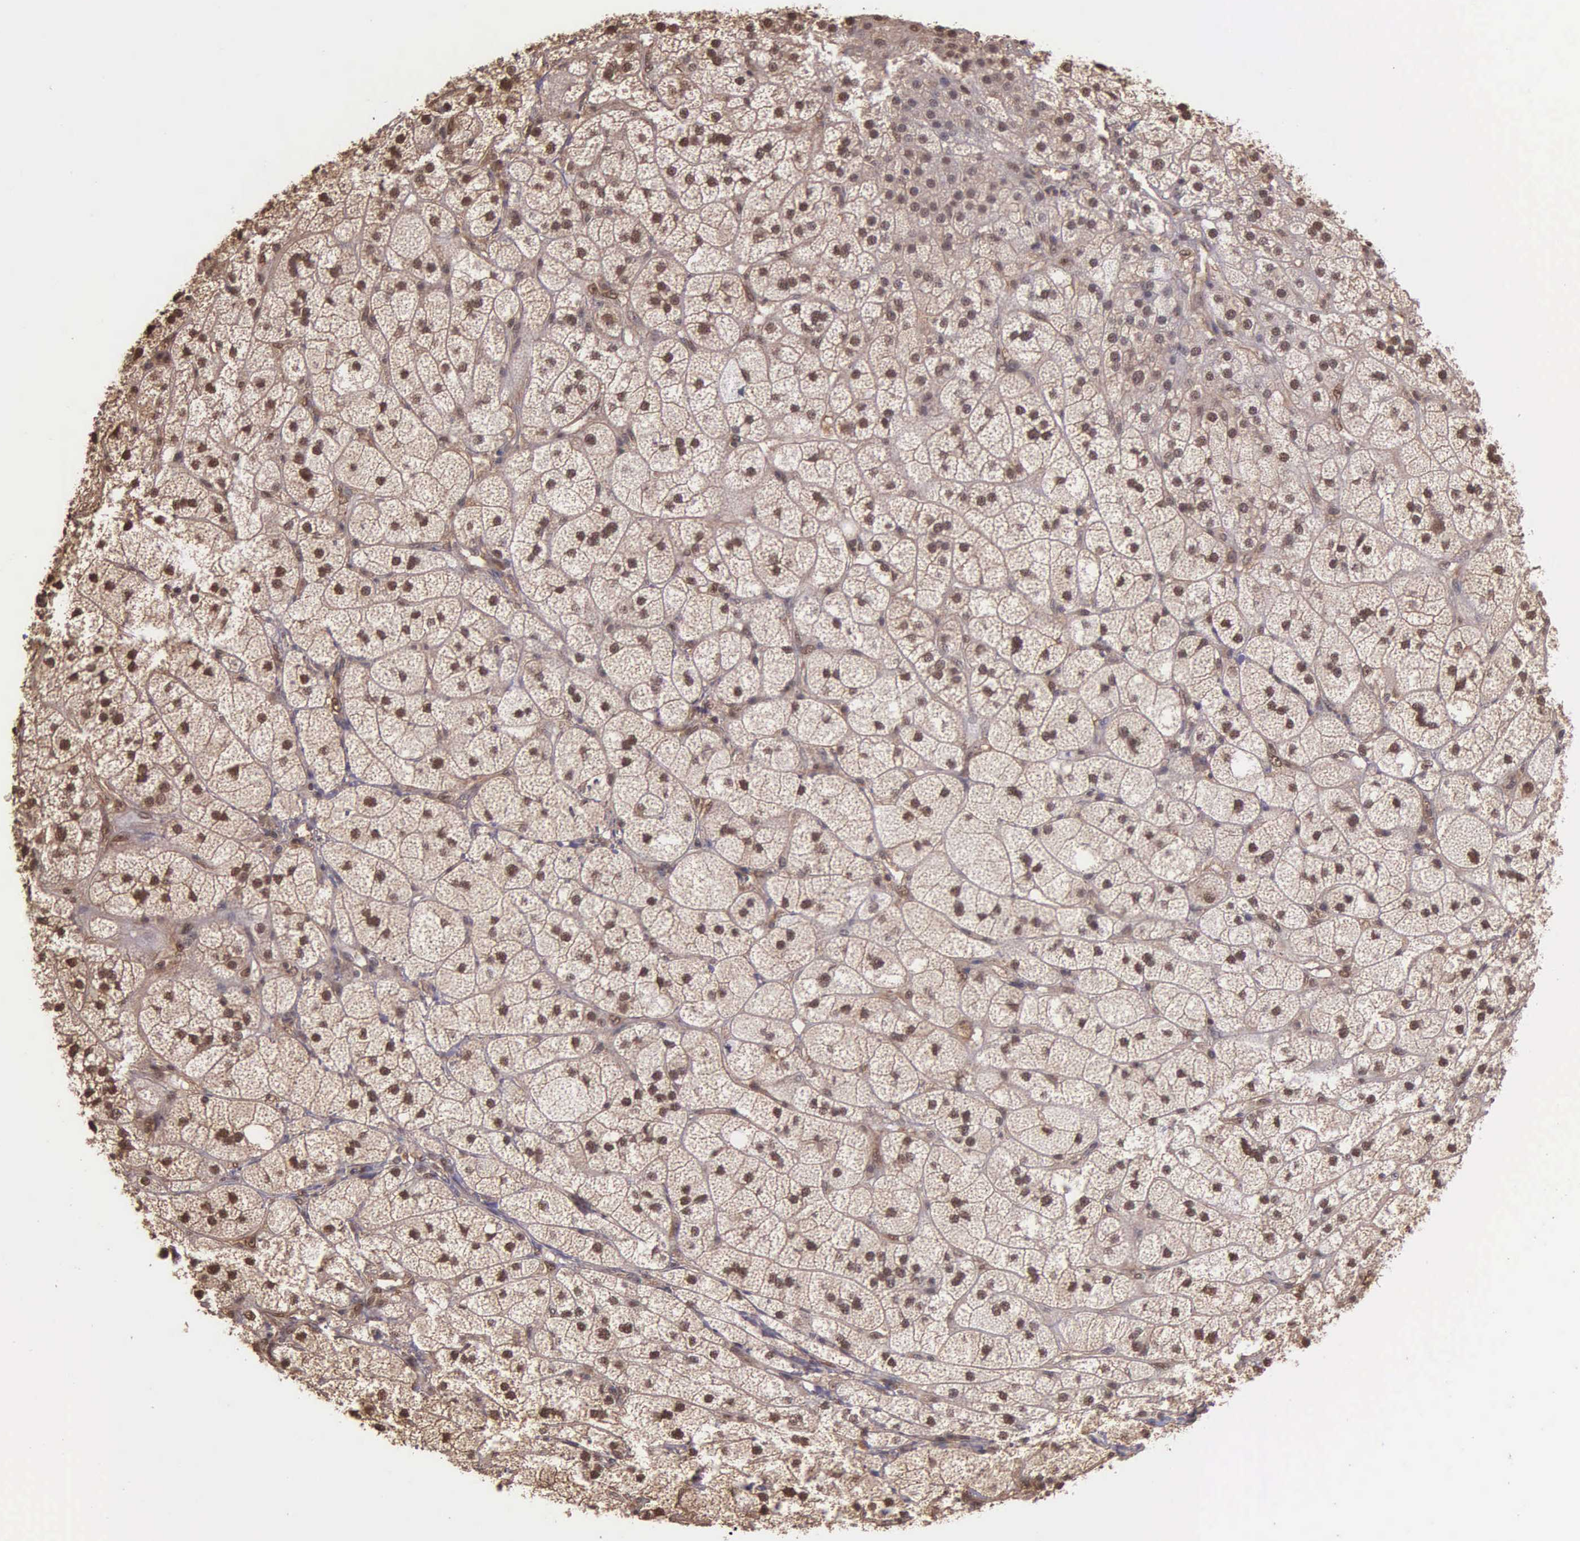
{"staining": {"intensity": "strong", "quantity": ">75%", "location": "cytoplasmic/membranous,nuclear"}, "tissue": "adrenal gland", "cell_type": "Glandular cells", "image_type": "normal", "snomed": [{"axis": "morphology", "description": "Normal tissue, NOS"}, {"axis": "topography", "description": "Adrenal gland"}], "caption": "Adrenal gland stained for a protein (brown) displays strong cytoplasmic/membranous,nuclear positive staining in approximately >75% of glandular cells.", "gene": "PSMC1", "patient": {"sex": "female", "age": 60}}